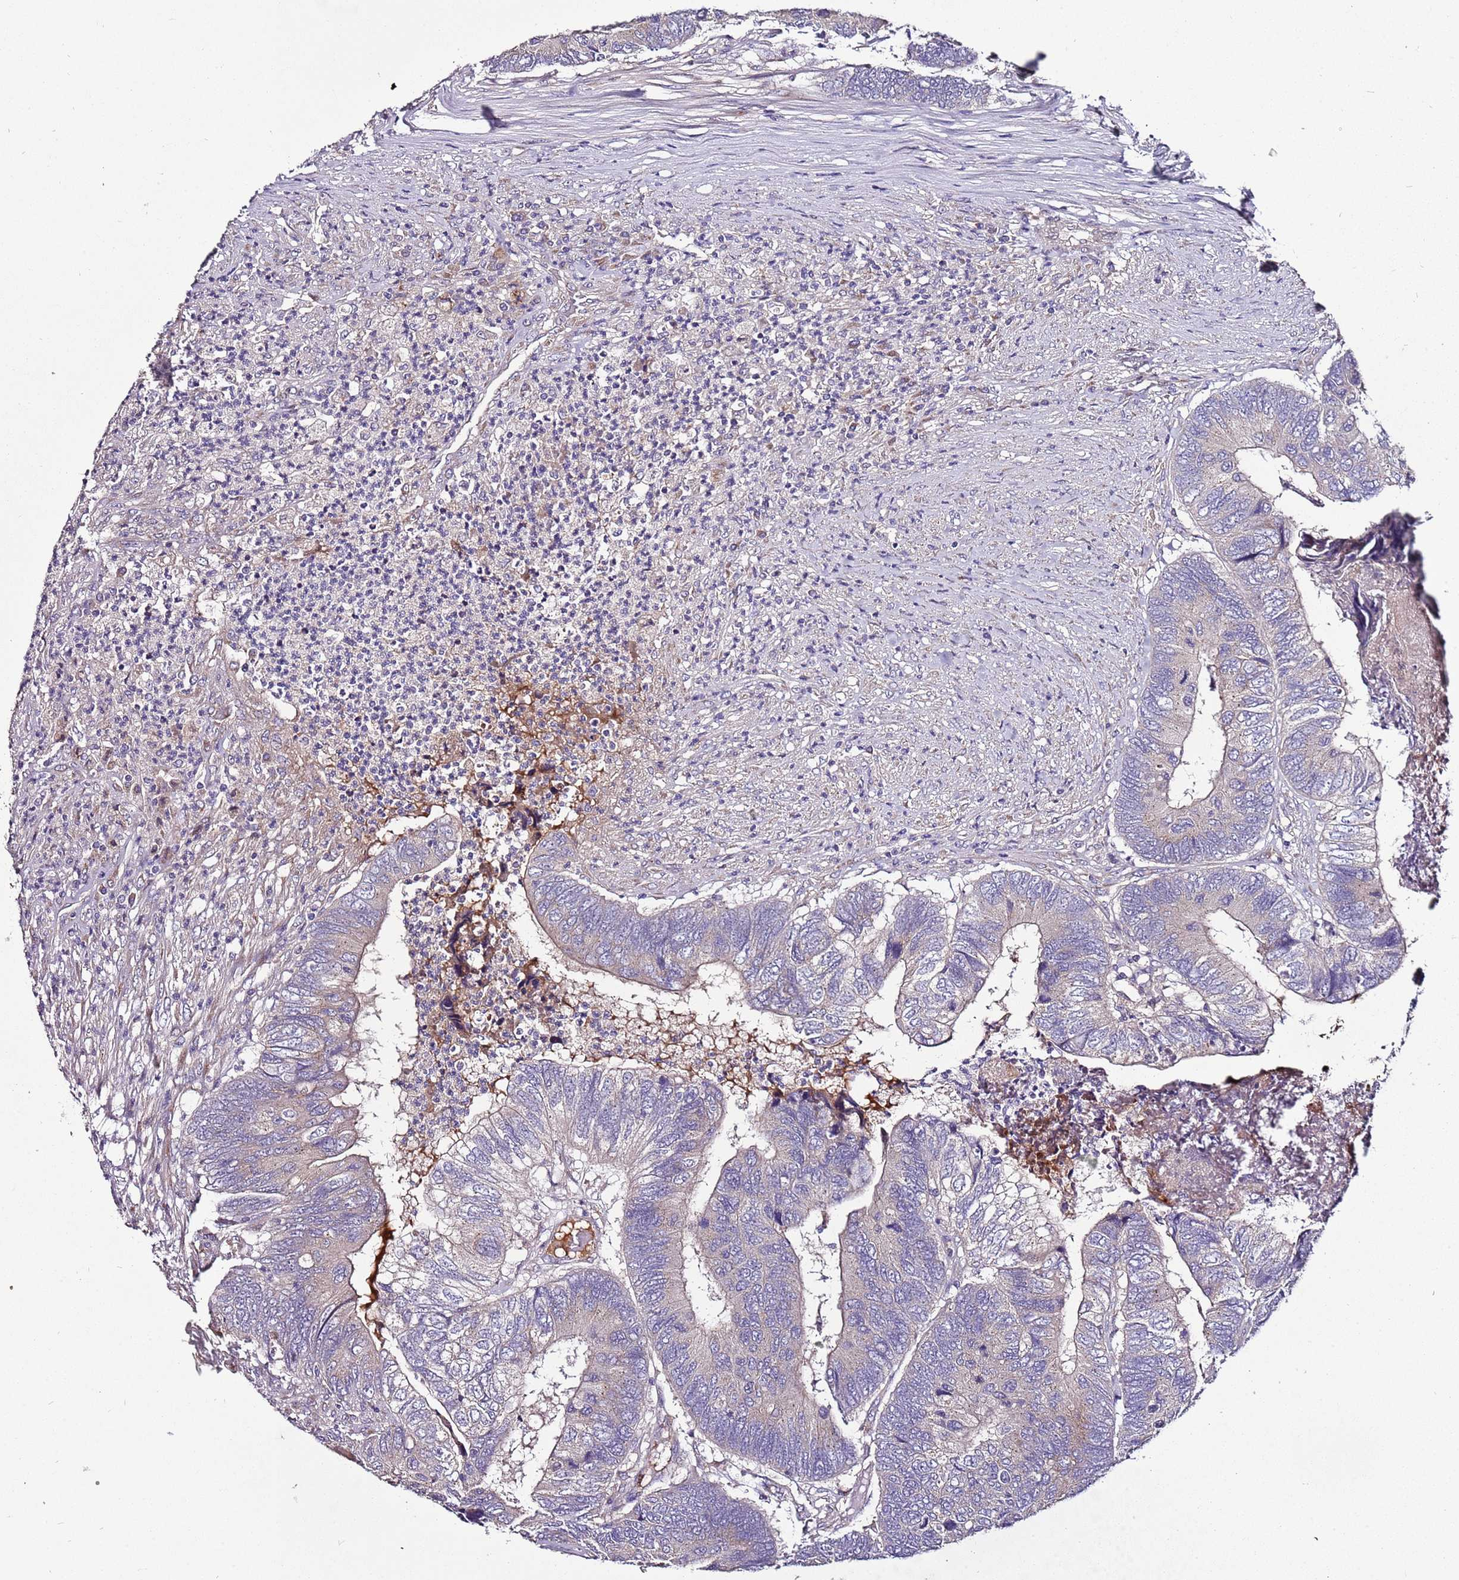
{"staining": {"intensity": "weak", "quantity": "<25%", "location": "cytoplasmic/membranous"}, "tissue": "colorectal cancer", "cell_type": "Tumor cells", "image_type": "cancer", "snomed": [{"axis": "morphology", "description": "Adenocarcinoma, NOS"}, {"axis": "topography", "description": "Colon"}], "caption": "The image displays no staining of tumor cells in colorectal cancer (adenocarcinoma).", "gene": "FAM20A", "patient": {"sex": "female", "age": 67}}